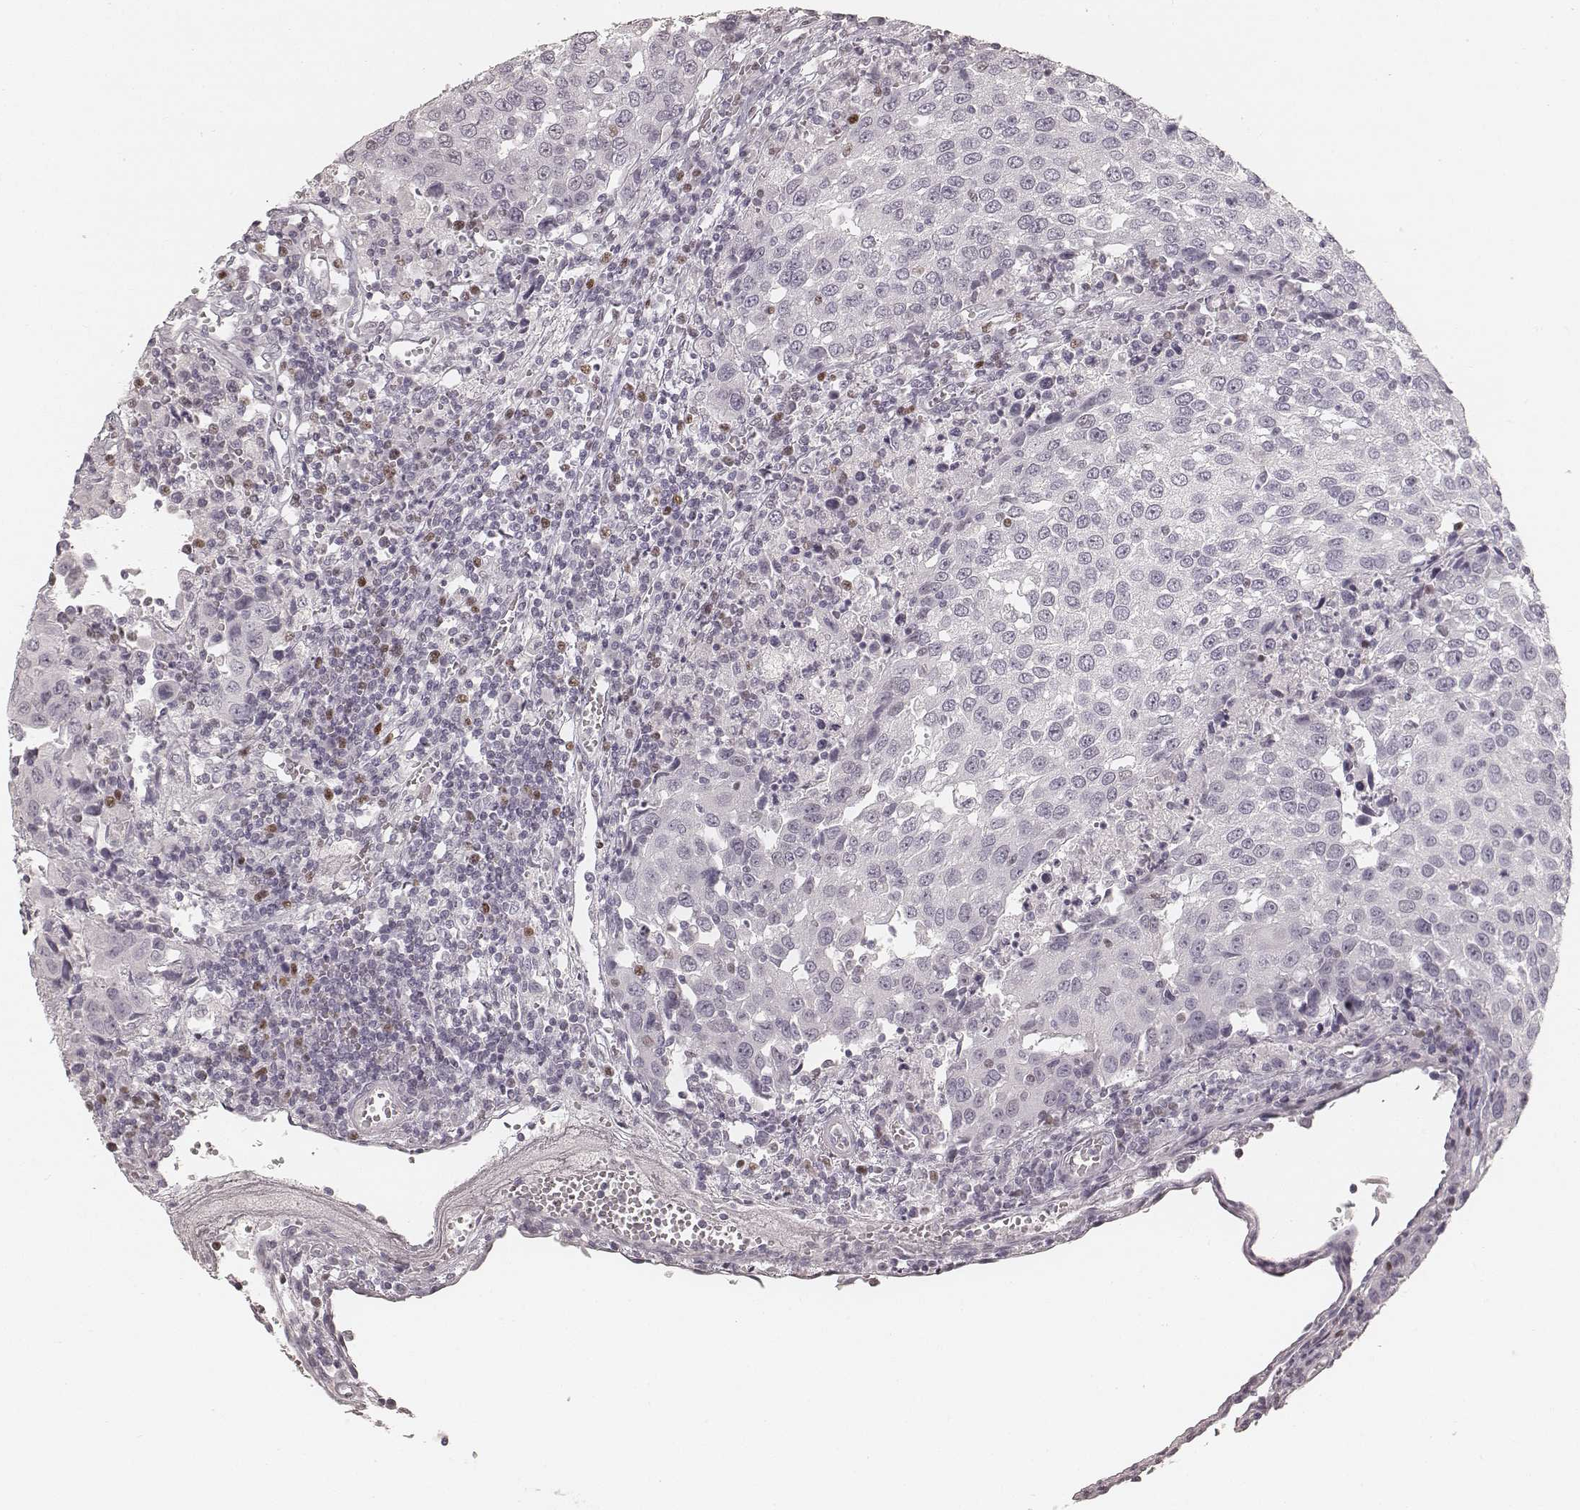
{"staining": {"intensity": "negative", "quantity": "none", "location": "none"}, "tissue": "urothelial cancer", "cell_type": "Tumor cells", "image_type": "cancer", "snomed": [{"axis": "morphology", "description": "Urothelial carcinoma, High grade"}, {"axis": "topography", "description": "Urinary bladder"}], "caption": "DAB (3,3'-diaminobenzidine) immunohistochemical staining of high-grade urothelial carcinoma demonstrates no significant positivity in tumor cells.", "gene": "TEX37", "patient": {"sex": "female", "age": 85}}